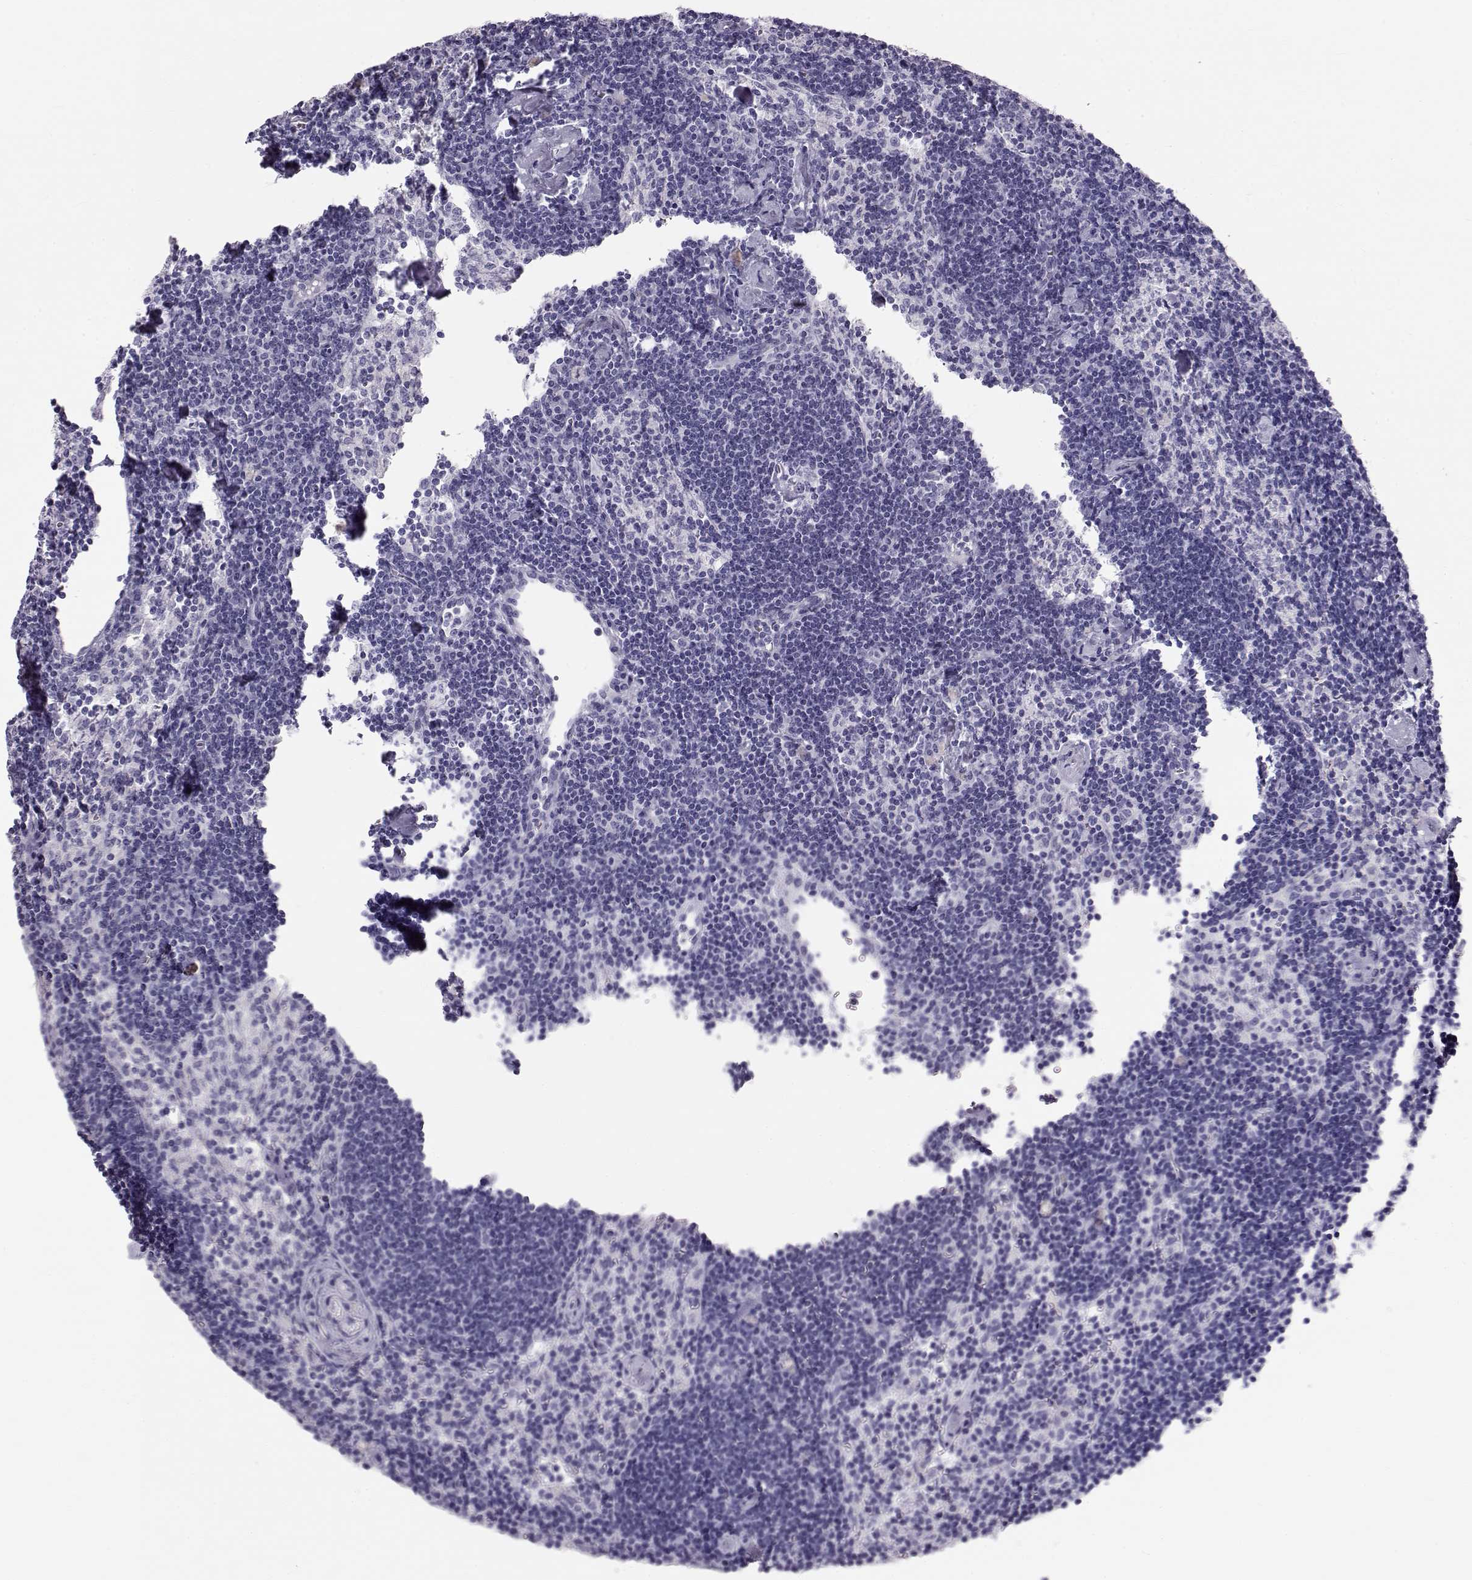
{"staining": {"intensity": "negative", "quantity": "none", "location": "none"}, "tissue": "lymph node", "cell_type": "Germinal center cells", "image_type": "normal", "snomed": [{"axis": "morphology", "description": "Normal tissue, NOS"}, {"axis": "topography", "description": "Lymph node"}], "caption": "There is no significant positivity in germinal center cells of lymph node. (Immunohistochemistry (ihc), brightfield microscopy, high magnification).", "gene": "RD3", "patient": {"sex": "female", "age": 42}}